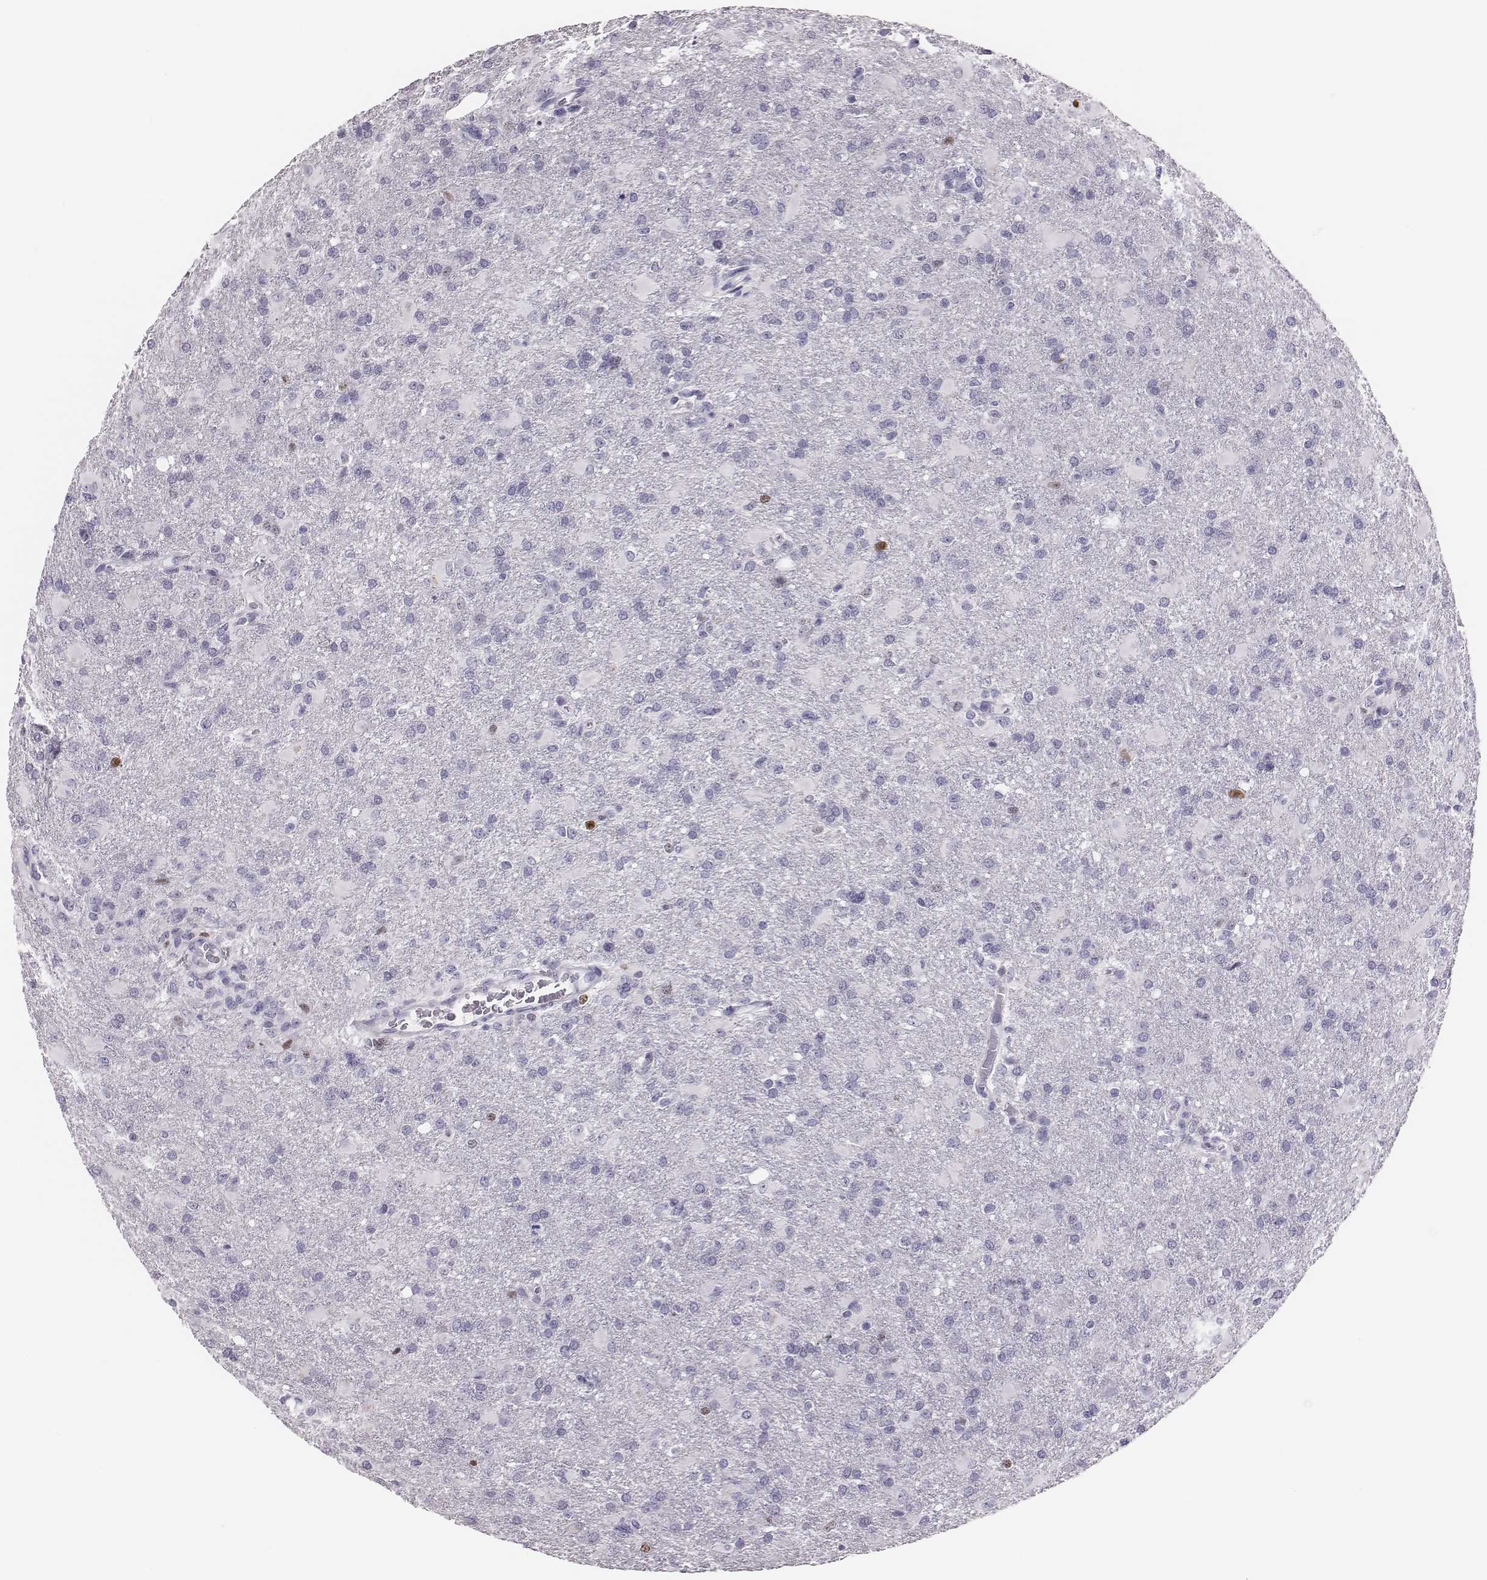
{"staining": {"intensity": "negative", "quantity": "none", "location": "none"}, "tissue": "glioma", "cell_type": "Tumor cells", "image_type": "cancer", "snomed": [{"axis": "morphology", "description": "Glioma, malignant, High grade"}, {"axis": "topography", "description": "Brain"}], "caption": "Tumor cells show no significant protein expression in glioma.", "gene": "H1-6", "patient": {"sex": "male", "age": 68}}